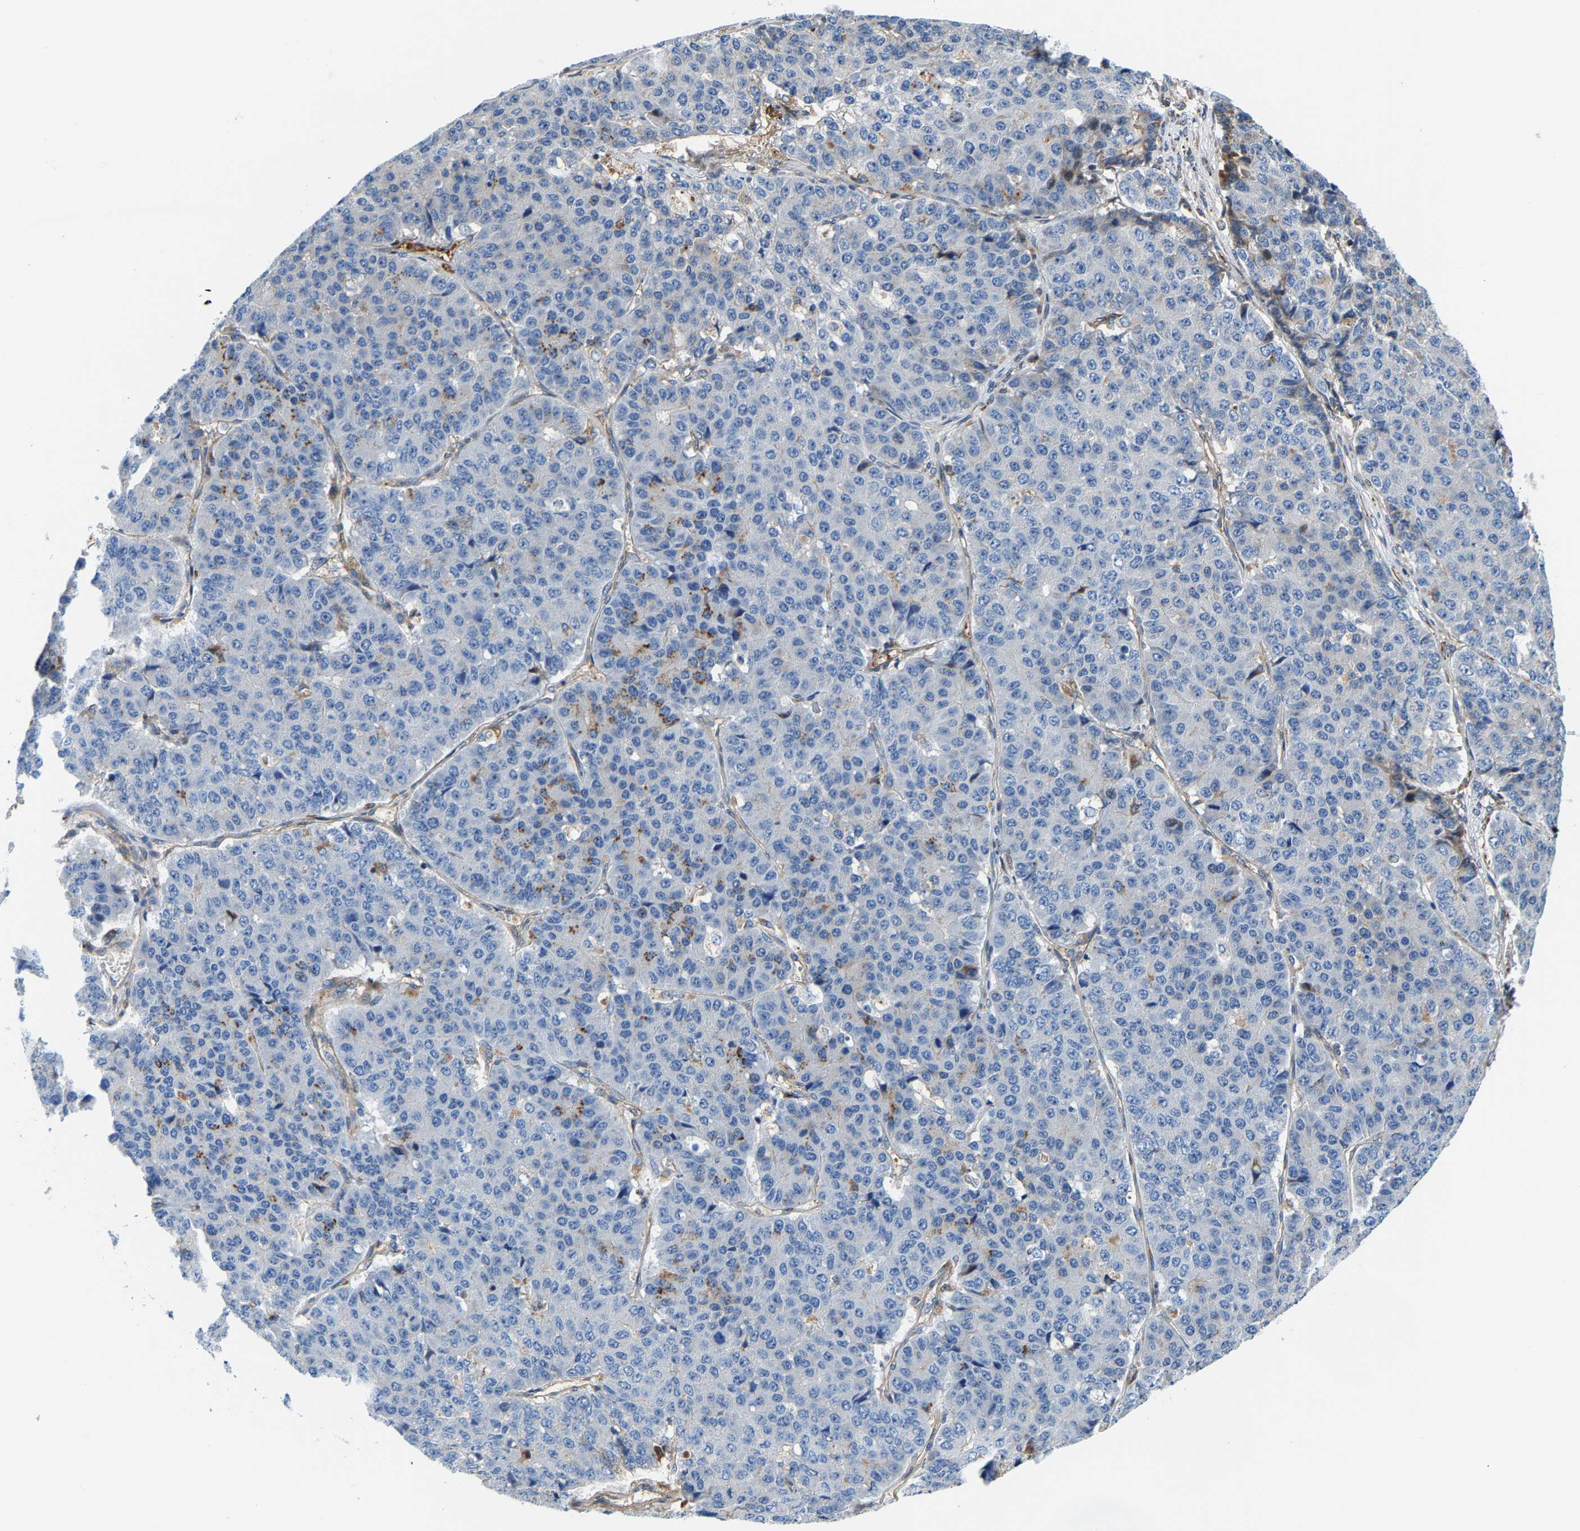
{"staining": {"intensity": "negative", "quantity": "none", "location": "none"}, "tissue": "pancreatic cancer", "cell_type": "Tumor cells", "image_type": "cancer", "snomed": [{"axis": "morphology", "description": "Adenocarcinoma, NOS"}, {"axis": "topography", "description": "Pancreas"}], "caption": "An image of adenocarcinoma (pancreatic) stained for a protein reveals no brown staining in tumor cells.", "gene": "DPP7", "patient": {"sex": "male", "age": 50}}